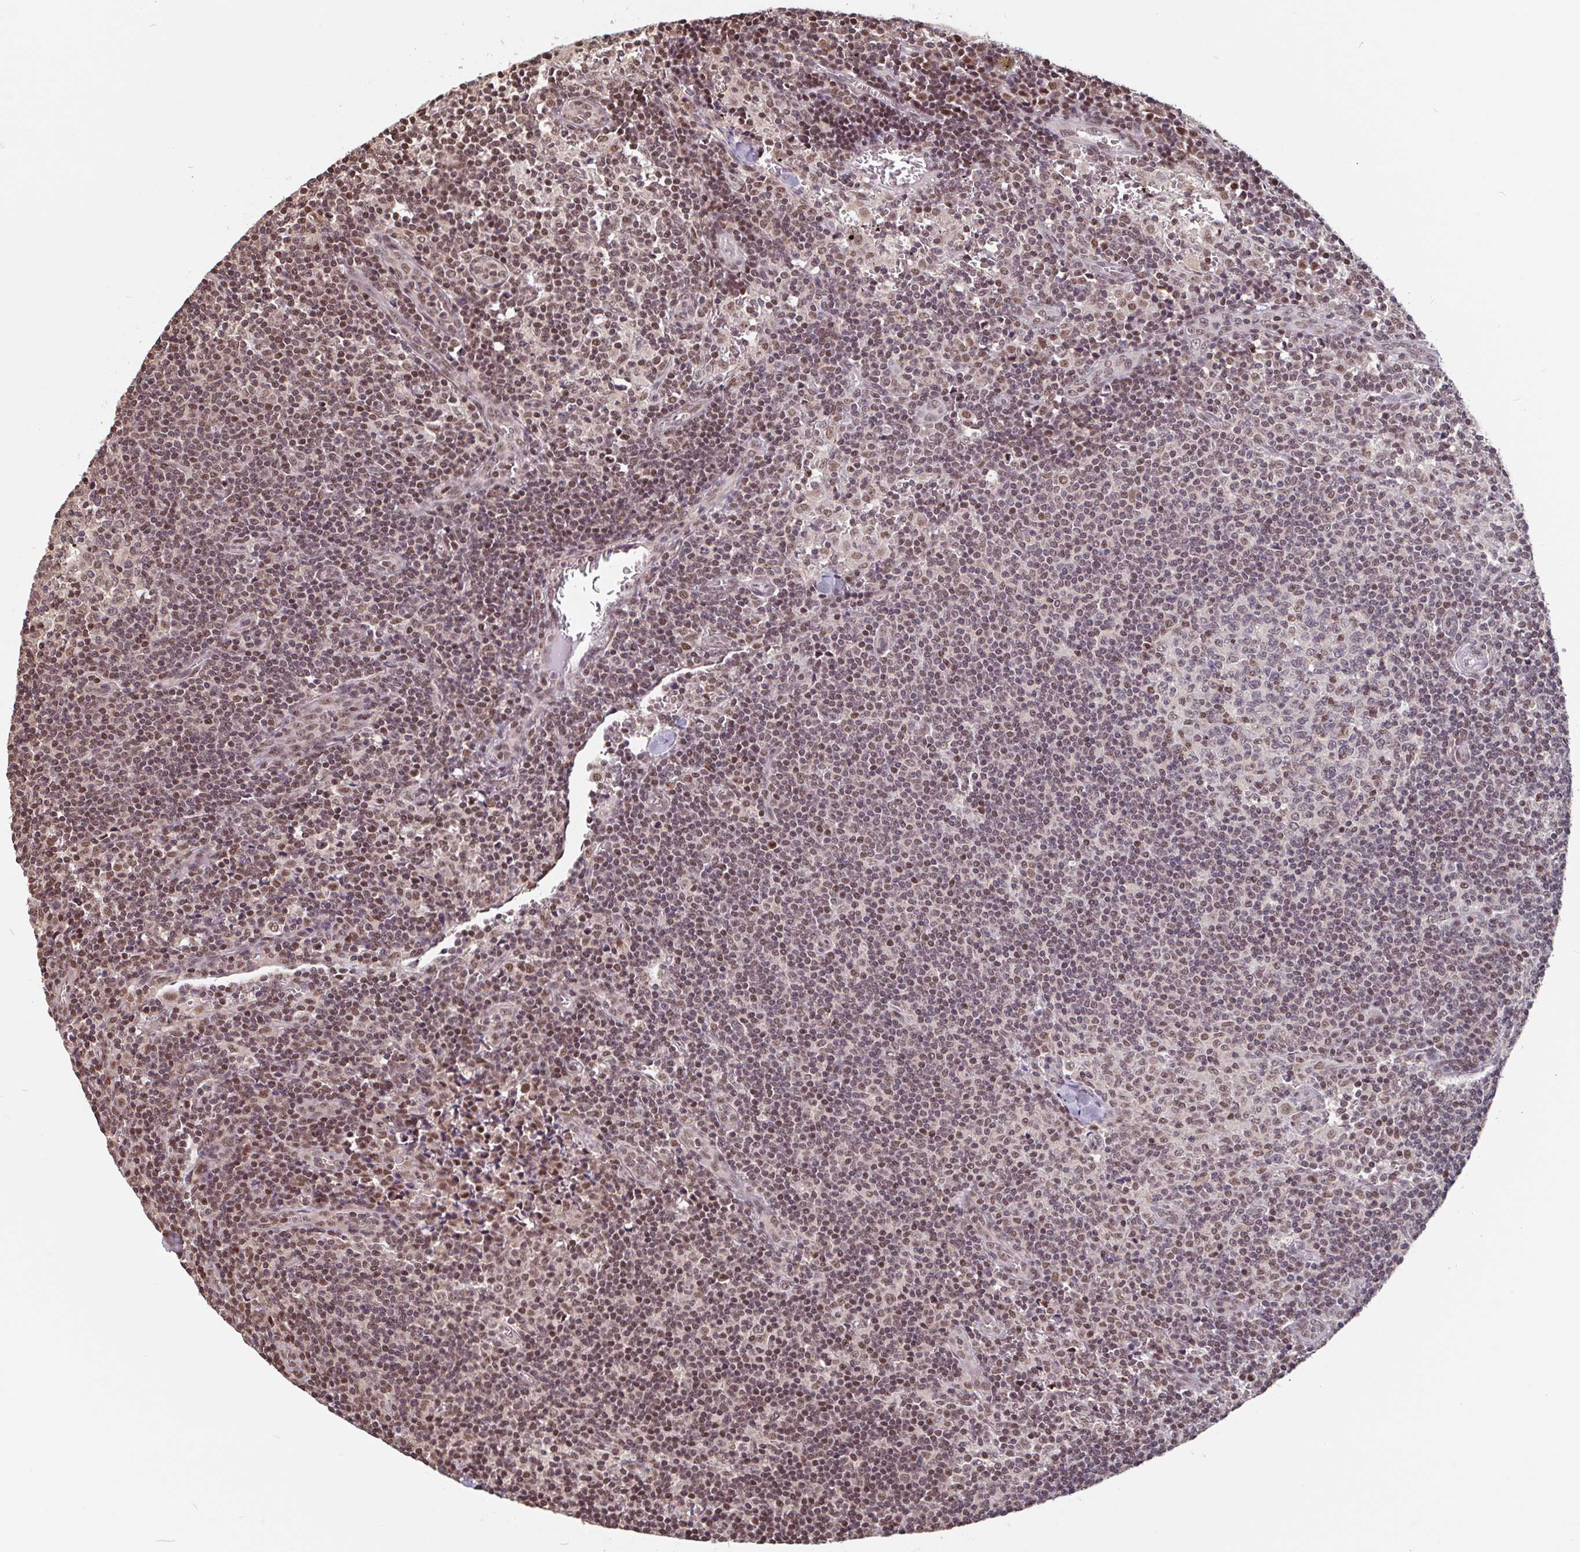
{"staining": {"intensity": "moderate", "quantity": "25%-75%", "location": "nuclear"}, "tissue": "lymph node", "cell_type": "Germinal center cells", "image_type": "normal", "snomed": [{"axis": "morphology", "description": "Normal tissue, NOS"}, {"axis": "topography", "description": "Lymph node"}], "caption": "Lymph node was stained to show a protein in brown. There is medium levels of moderate nuclear expression in approximately 25%-75% of germinal center cells. Nuclei are stained in blue.", "gene": "DR1", "patient": {"sex": "female", "age": 45}}